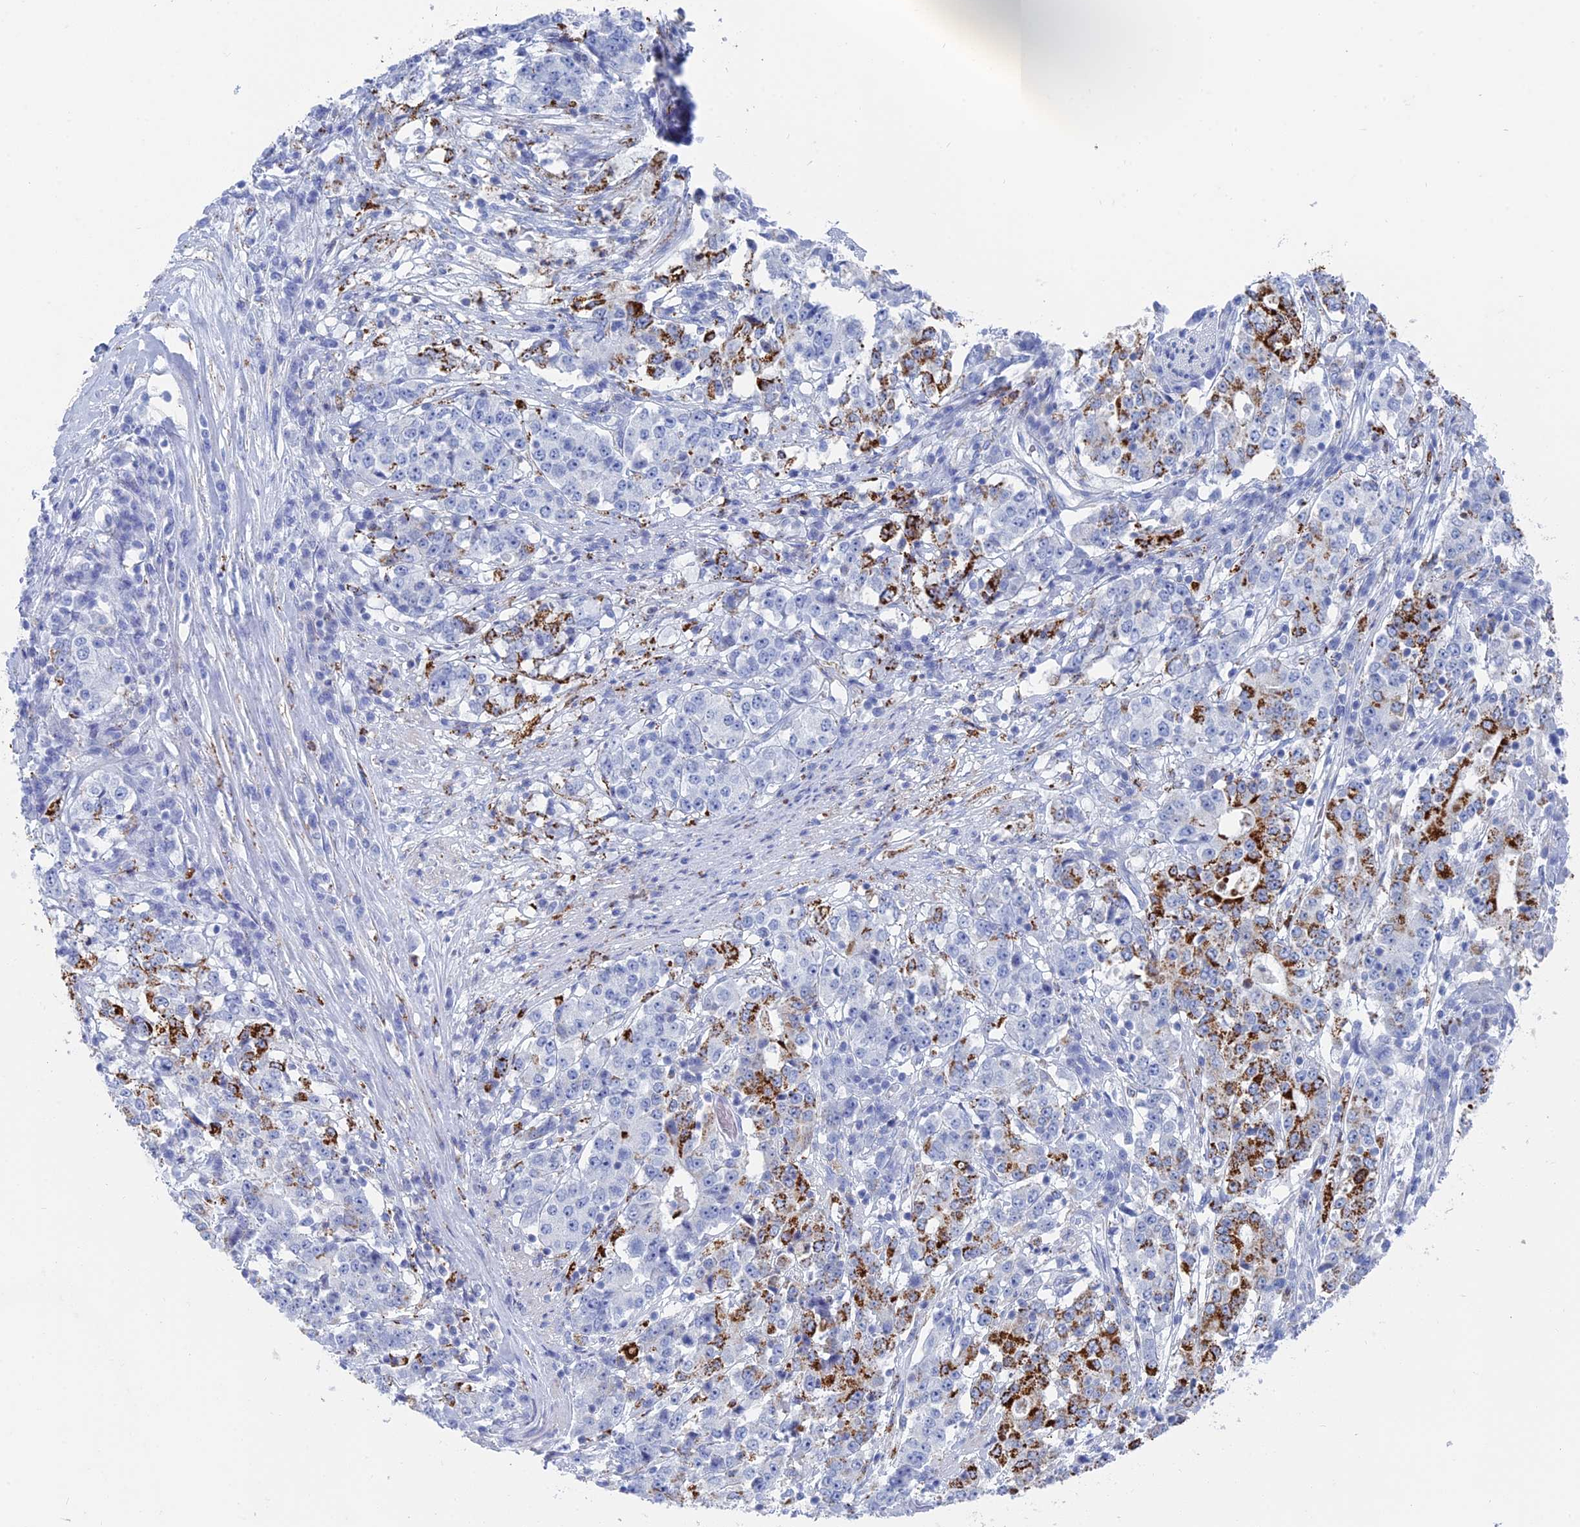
{"staining": {"intensity": "strong", "quantity": "<25%", "location": "cytoplasmic/membranous"}, "tissue": "stomach cancer", "cell_type": "Tumor cells", "image_type": "cancer", "snomed": [{"axis": "morphology", "description": "Adenocarcinoma, NOS"}, {"axis": "topography", "description": "Stomach"}], "caption": "The histopathology image exhibits a brown stain indicating the presence of a protein in the cytoplasmic/membranous of tumor cells in stomach cancer (adenocarcinoma).", "gene": "ALMS1", "patient": {"sex": "male", "age": 59}}